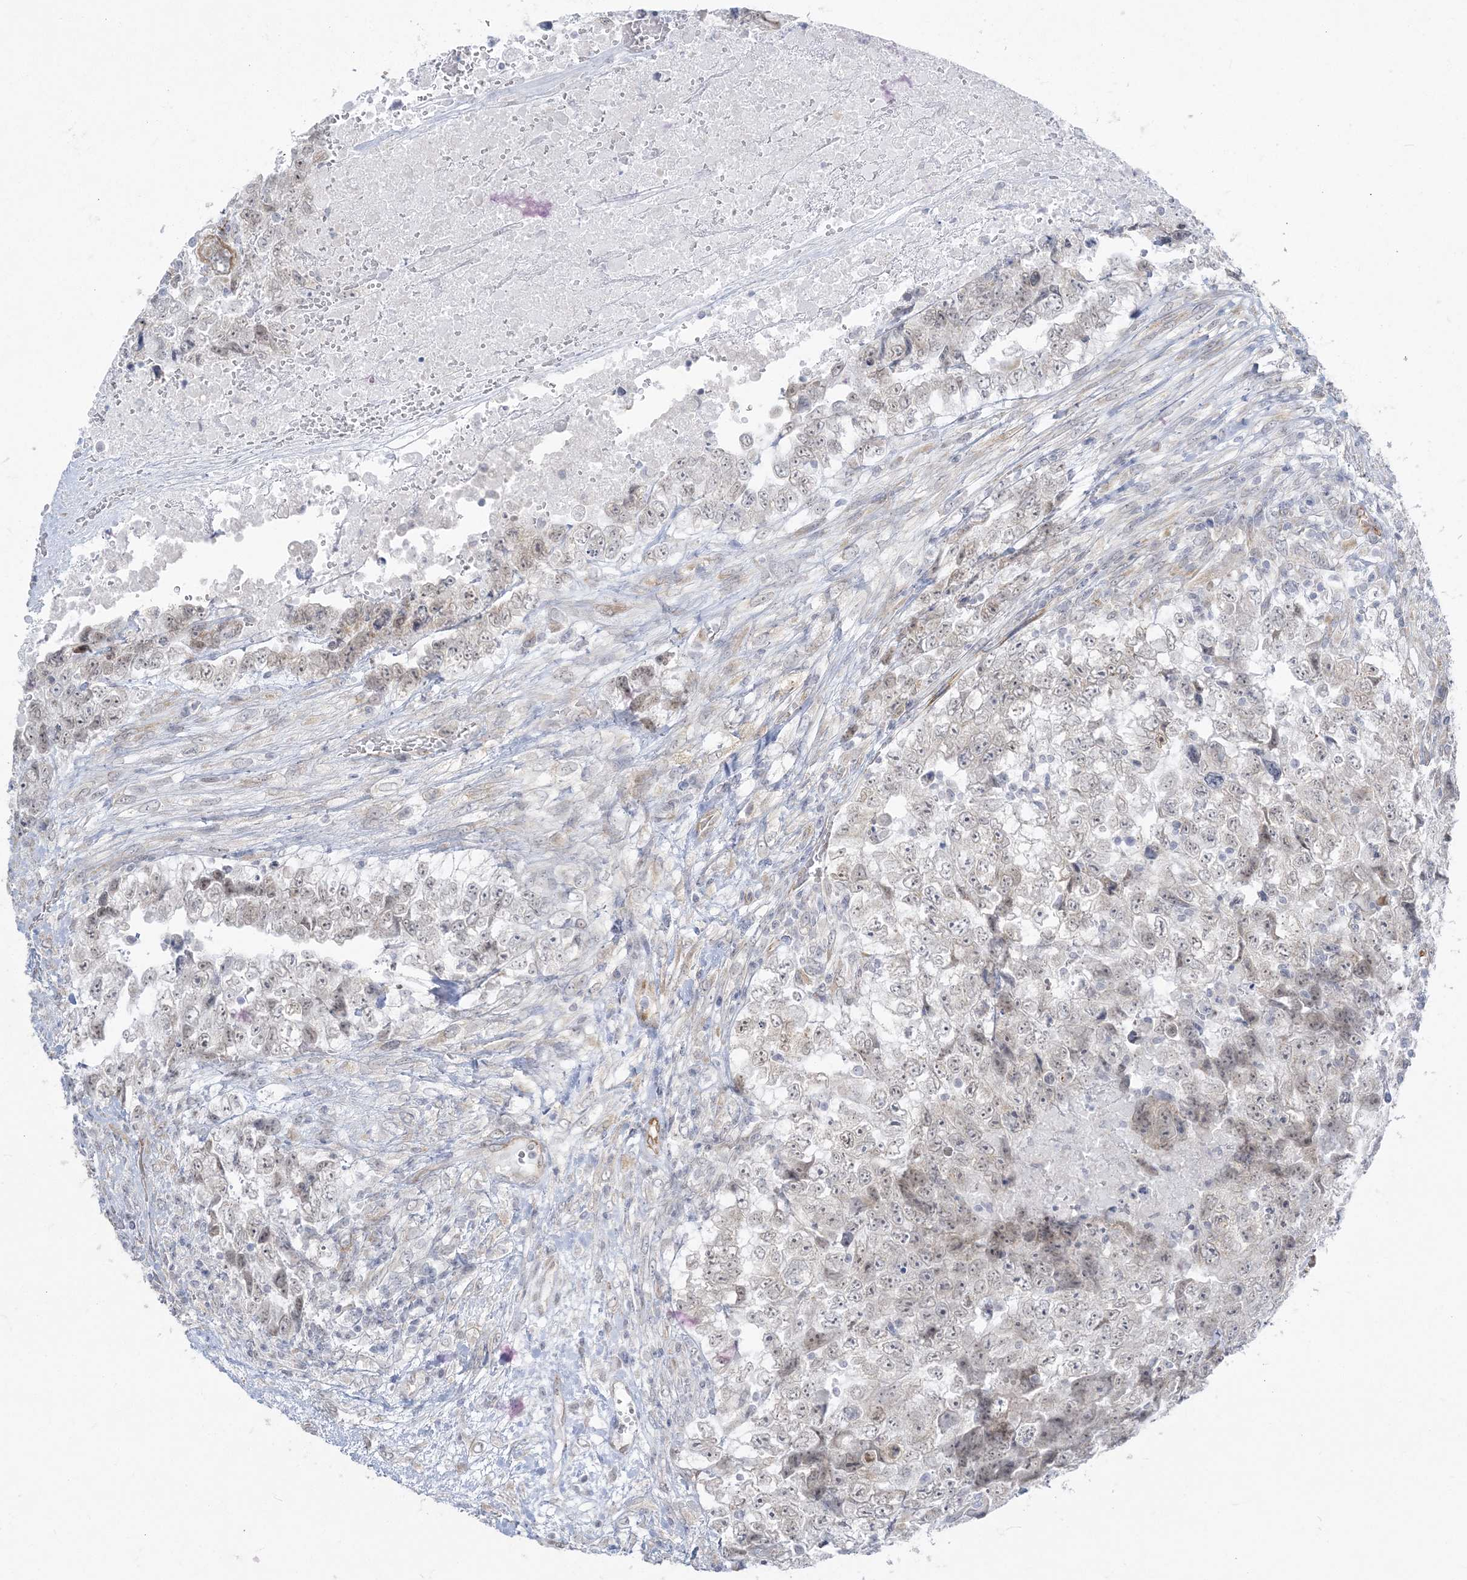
{"staining": {"intensity": "negative", "quantity": "none", "location": "none"}, "tissue": "testis cancer", "cell_type": "Tumor cells", "image_type": "cancer", "snomed": [{"axis": "morphology", "description": "Carcinoma, Embryonal, NOS"}, {"axis": "topography", "description": "Testis"}], "caption": "A high-resolution micrograph shows immunohistochemistry (IHC) staining of testis cancer (embryonal carcinoma), which shows no significant expression in tumor cells.", "gene": "ZC3H6", "patient": {"sex": "male", "age": 37}}